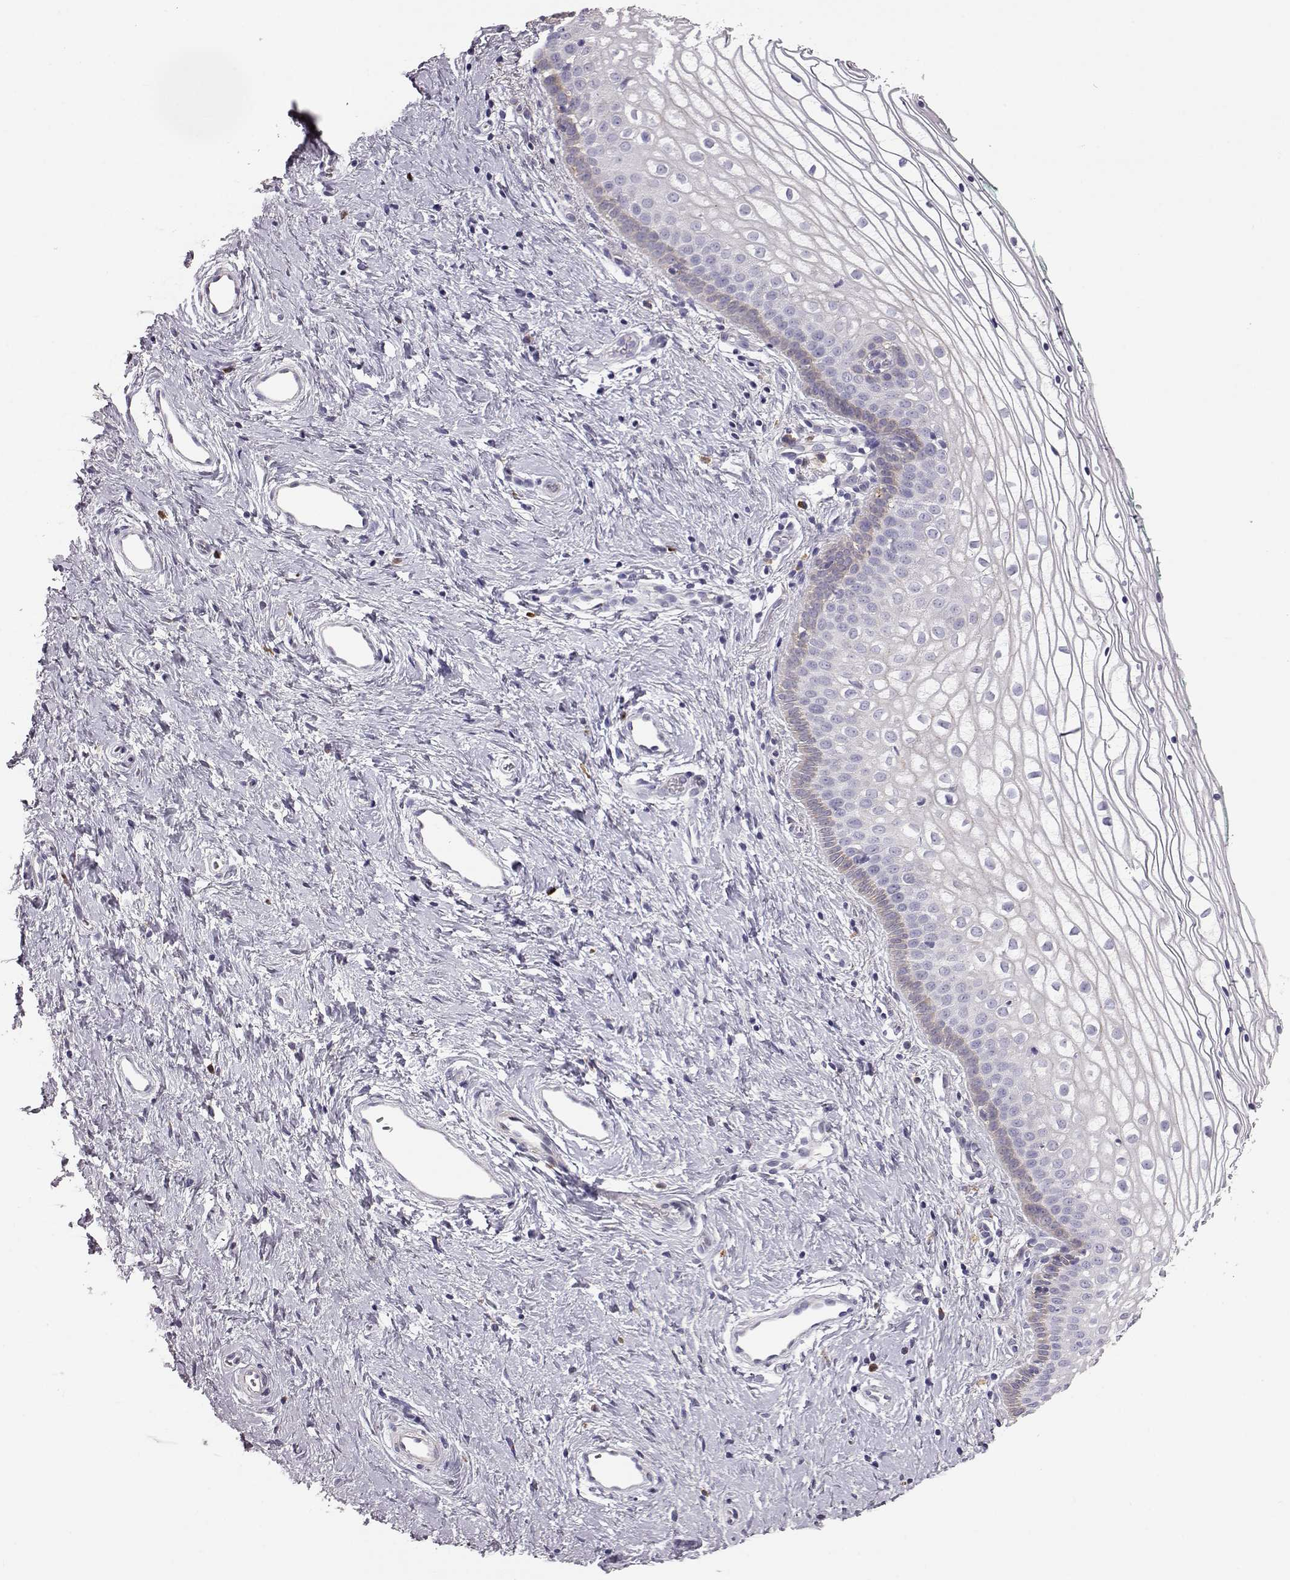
{"staining": {"intensity": "negative", "quantity": "none", "location": "none"}, "tissue": "vagina", "cell_type": "Squamous epithelial cells", "image_type": "normal", "snomed": [{"axis": "morphology", "description": "Normal tissue, NOS"}, {"axis": "topography", "description": "Vagina"}], "caption": "Human vagina stained for a protein using immunohistochemistry demonstrates no positivity in squamous epithelial cells.", "gene": "ADGRG5", "patient": {"sex": "female", "age": 36}}